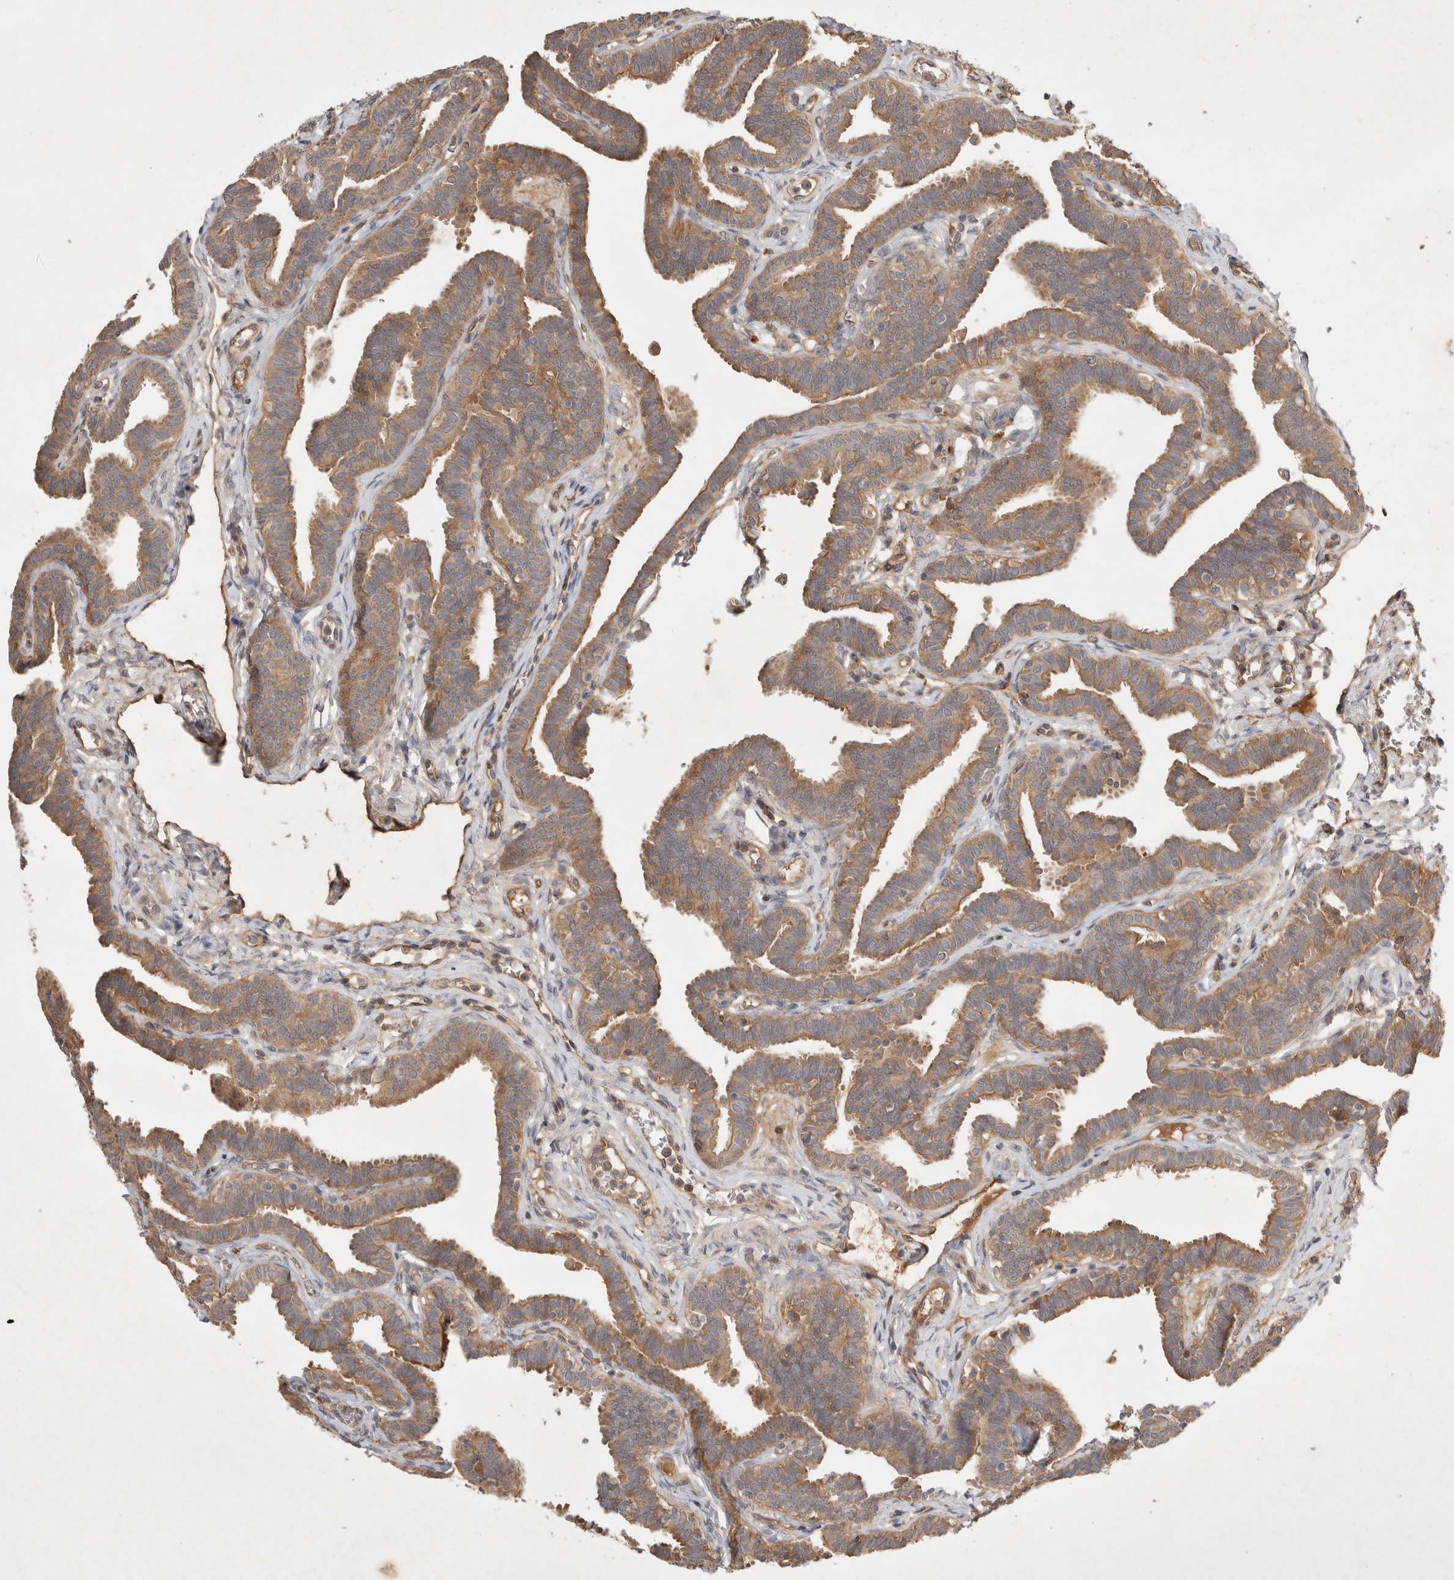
{"staining": {"intensity": "moderate", "quantity": ">75%", "location": "cytoplasmic/membranous"}, "tissue": "fallopian tube", "cell_type": "Glandular cells", "image_type": "normal", "snomed": [{"axis": "morphology", "description": "Normal tissue, NOS"}, {"axis": "topography", "description": "Fallopian tube"}, {"axis": "topography", "description": "Ovary"}], "caption": "IHC photomicrograph of benign fallopian tube: fallopian tube stained using immunohistochemistry reveals medium levels of moderate protein expression localized specifically in the cytoplasmic/membranous of glandular cells, appearing as a cytoplasmic/membranous brown color.", "gene": "YES1", "patient": {"sex": "female", "age": 23}}